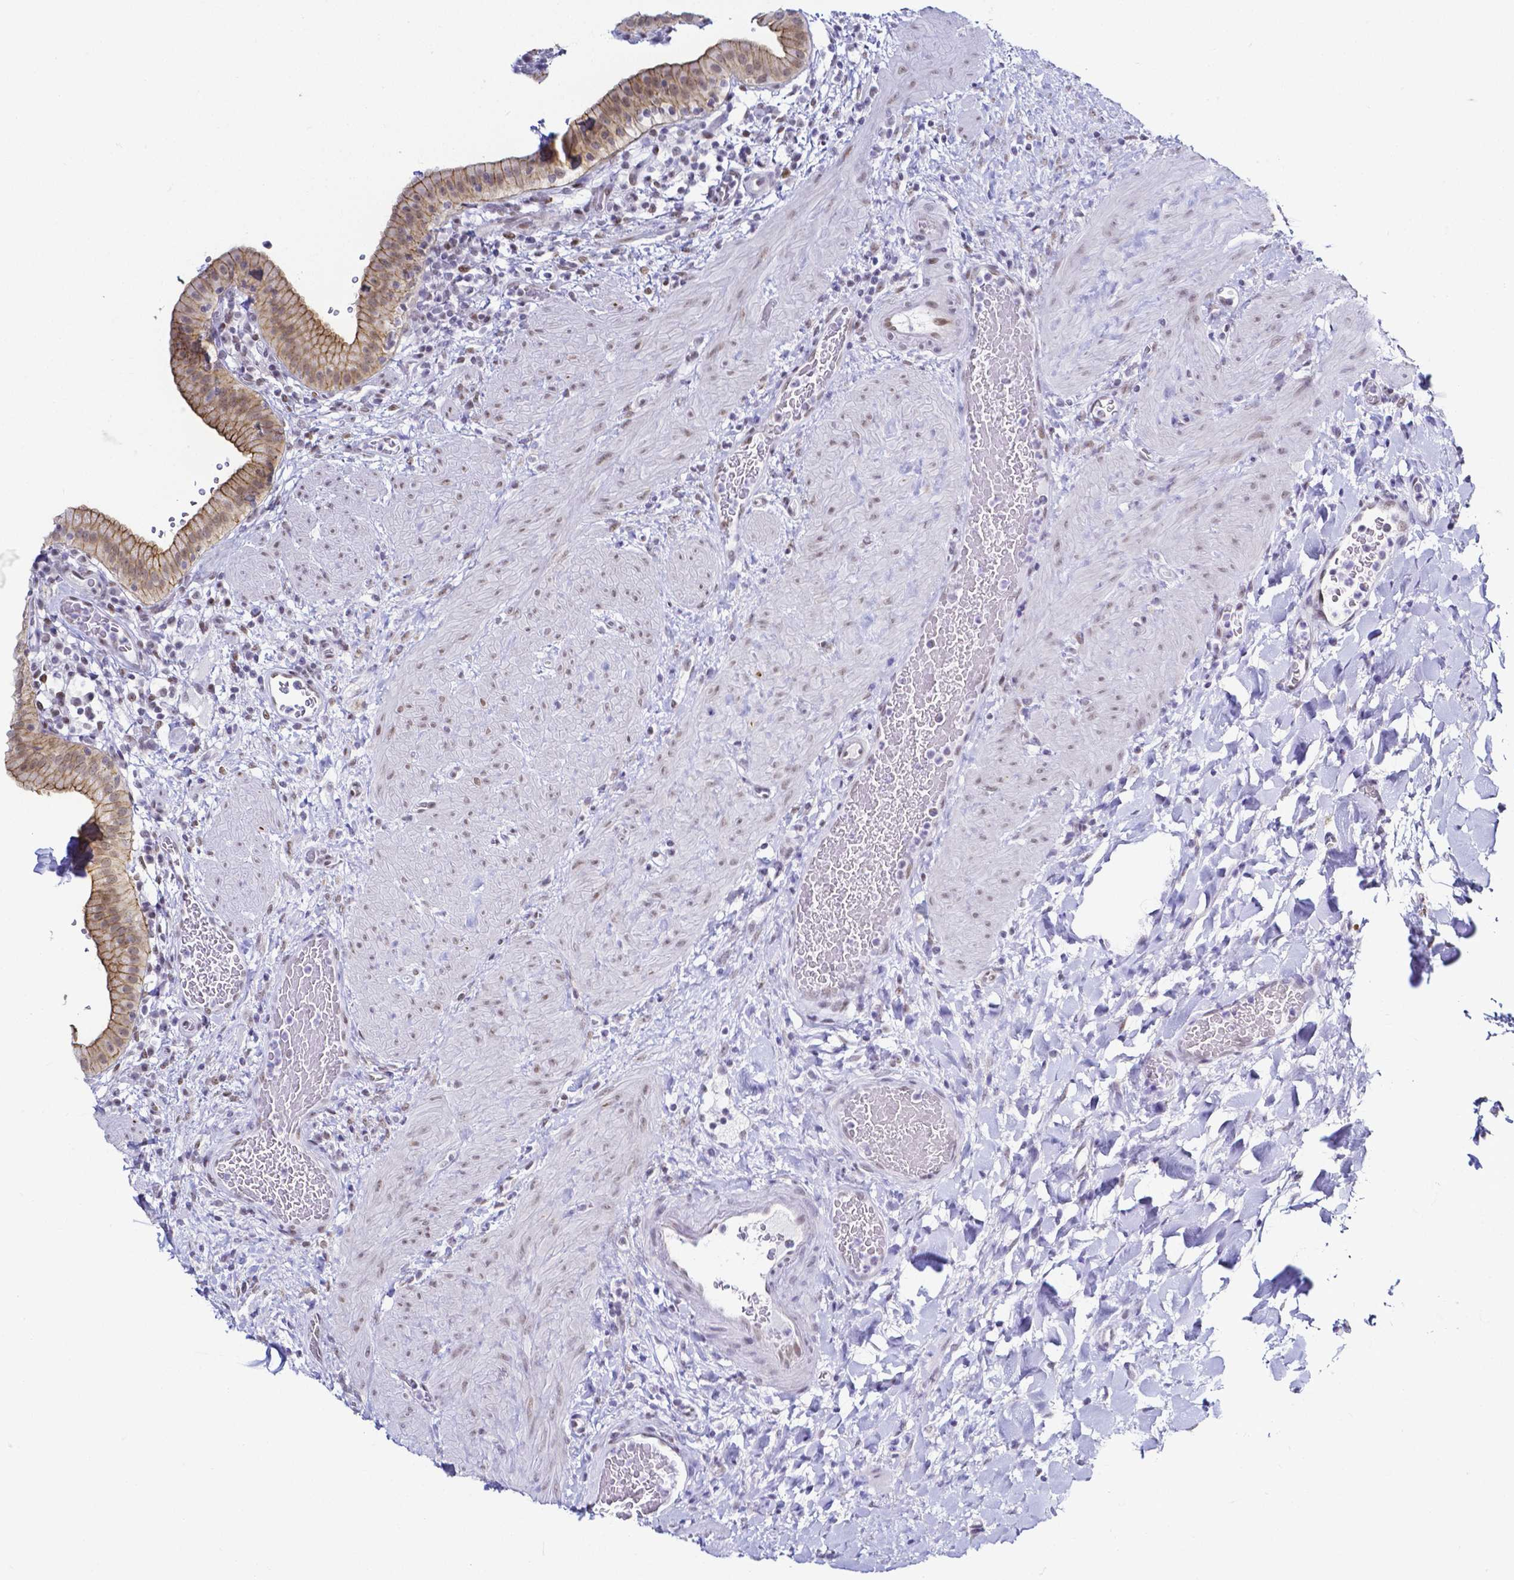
{"staining": {"intensity": "moderate", "quantity": "25%-75%", "location": "cytoplasmic/membranous"}, "tissue": "gallbladder", "cell_type": "Glandular cells", "image_type": "normal", "snomed": [{"axis": "morphology", "description": "Normal tissue, NOS"}, {"axis": "topography", "description": "Gallbladder"}], "caption": "A high-resolution histopathology image shows IHC staining of normal gallbladder, which exhibits moderate cytoplasmic/membranous staining in approximately 25%-75% of glandular cells.", "gene": "FAM83G", "patient": {"sex": "male", "age": 26}}